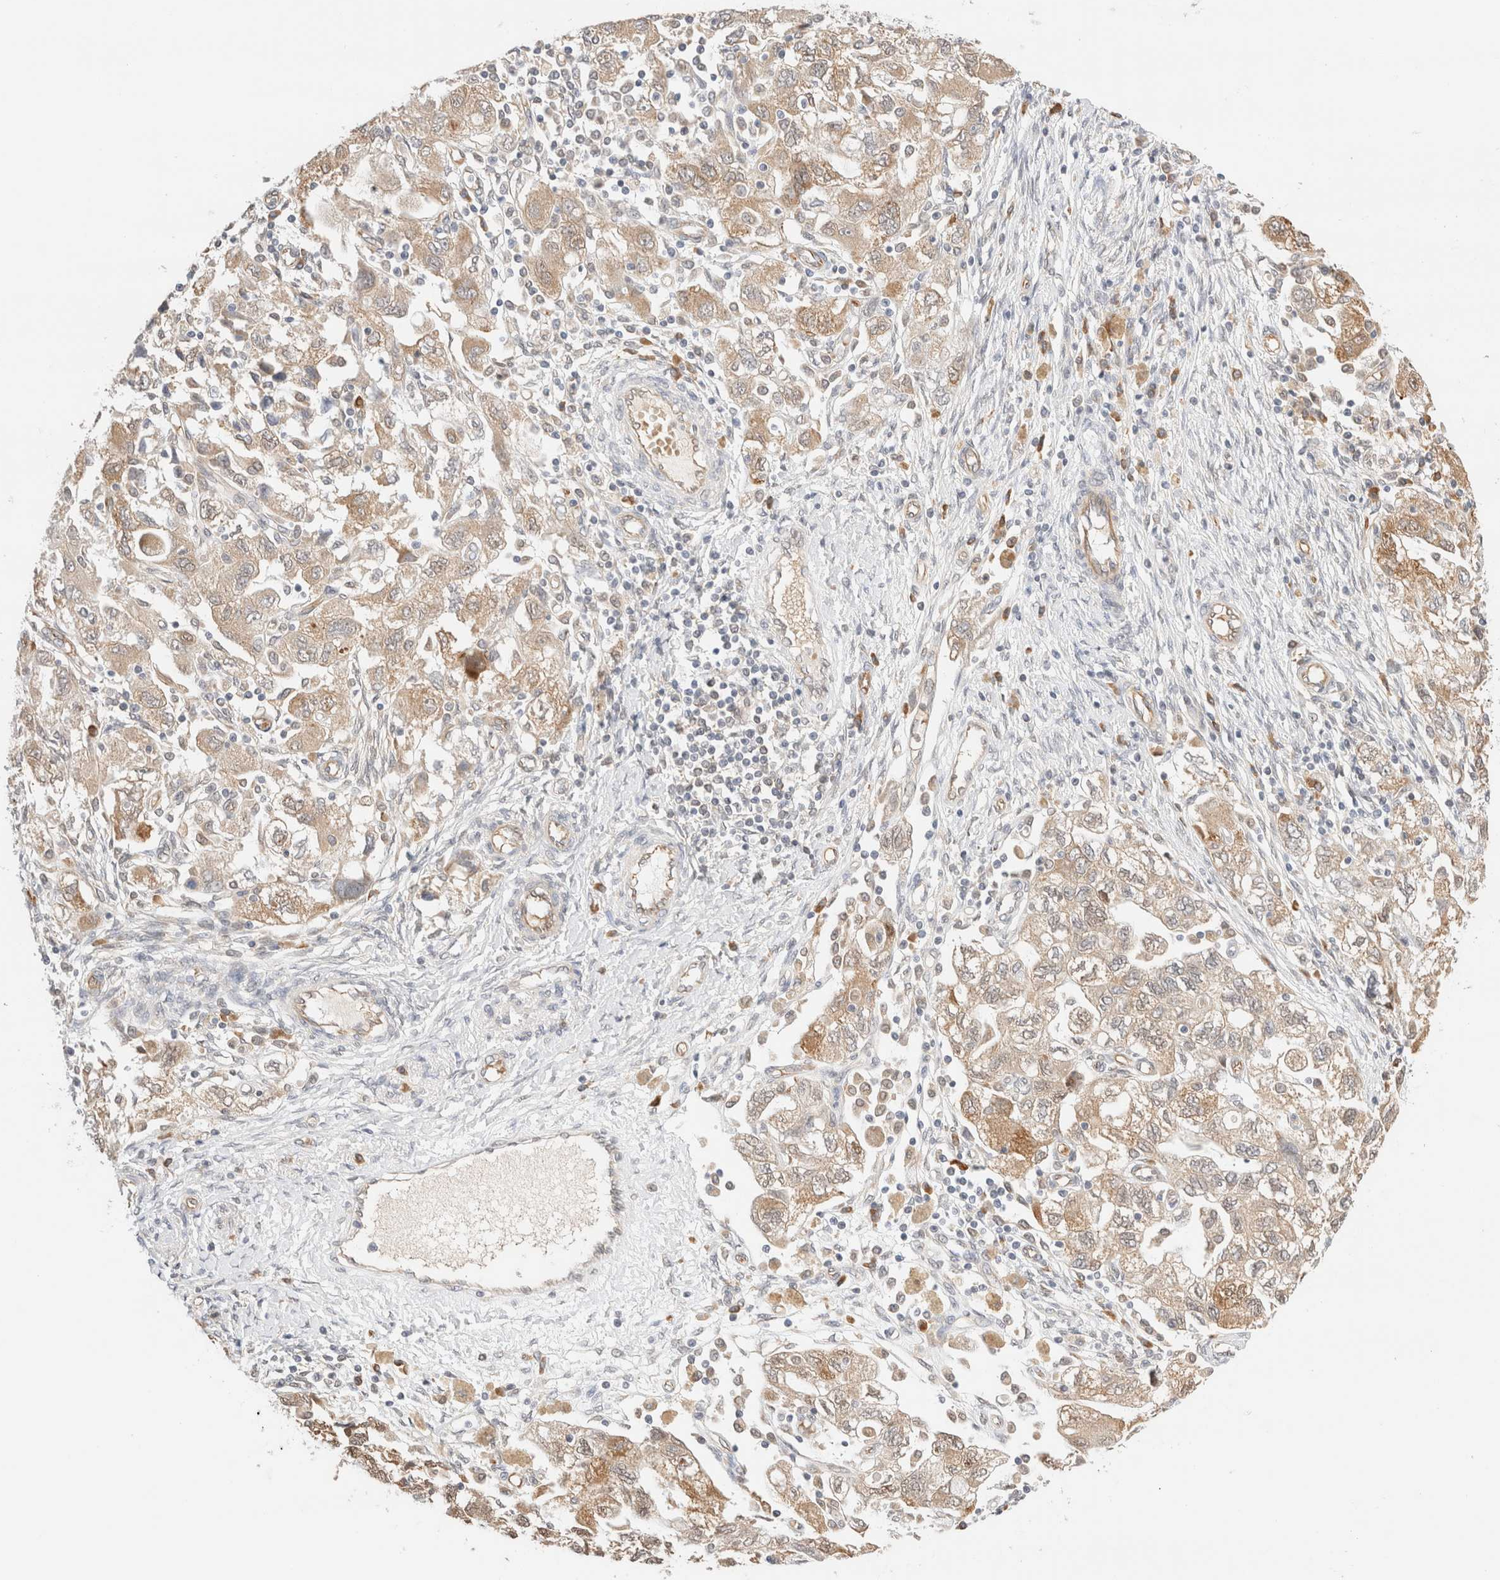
{"staining": {"intensity": "weak", "quantity": ">75%", "location": "cytoplasmic/membranous"}, "tissue": "ovarian cancer", "cell_type": "Tumor cells", "image_type": "cancer", "snomed": [{"axis": "morphology", "description": "Carcinoma, NOS"}, {"axis": "morphology", "description": "Cystadenocarcinoma, serous, NOS"}, {"axis": "topography", "description": "Ovary"}], "caption": "Ovarian cancer stained with DAB immunohistochemistry exhibits low levels of weak cytoplasmic/membranous expression in approximately >75% of tumor cells. Using DAB (brown) and hematoxylin (blue) stains, captured at high magnification using brightfield microscopy.", "gene": "SYVN1", "patient": {"sex": "female", "age": 69}}